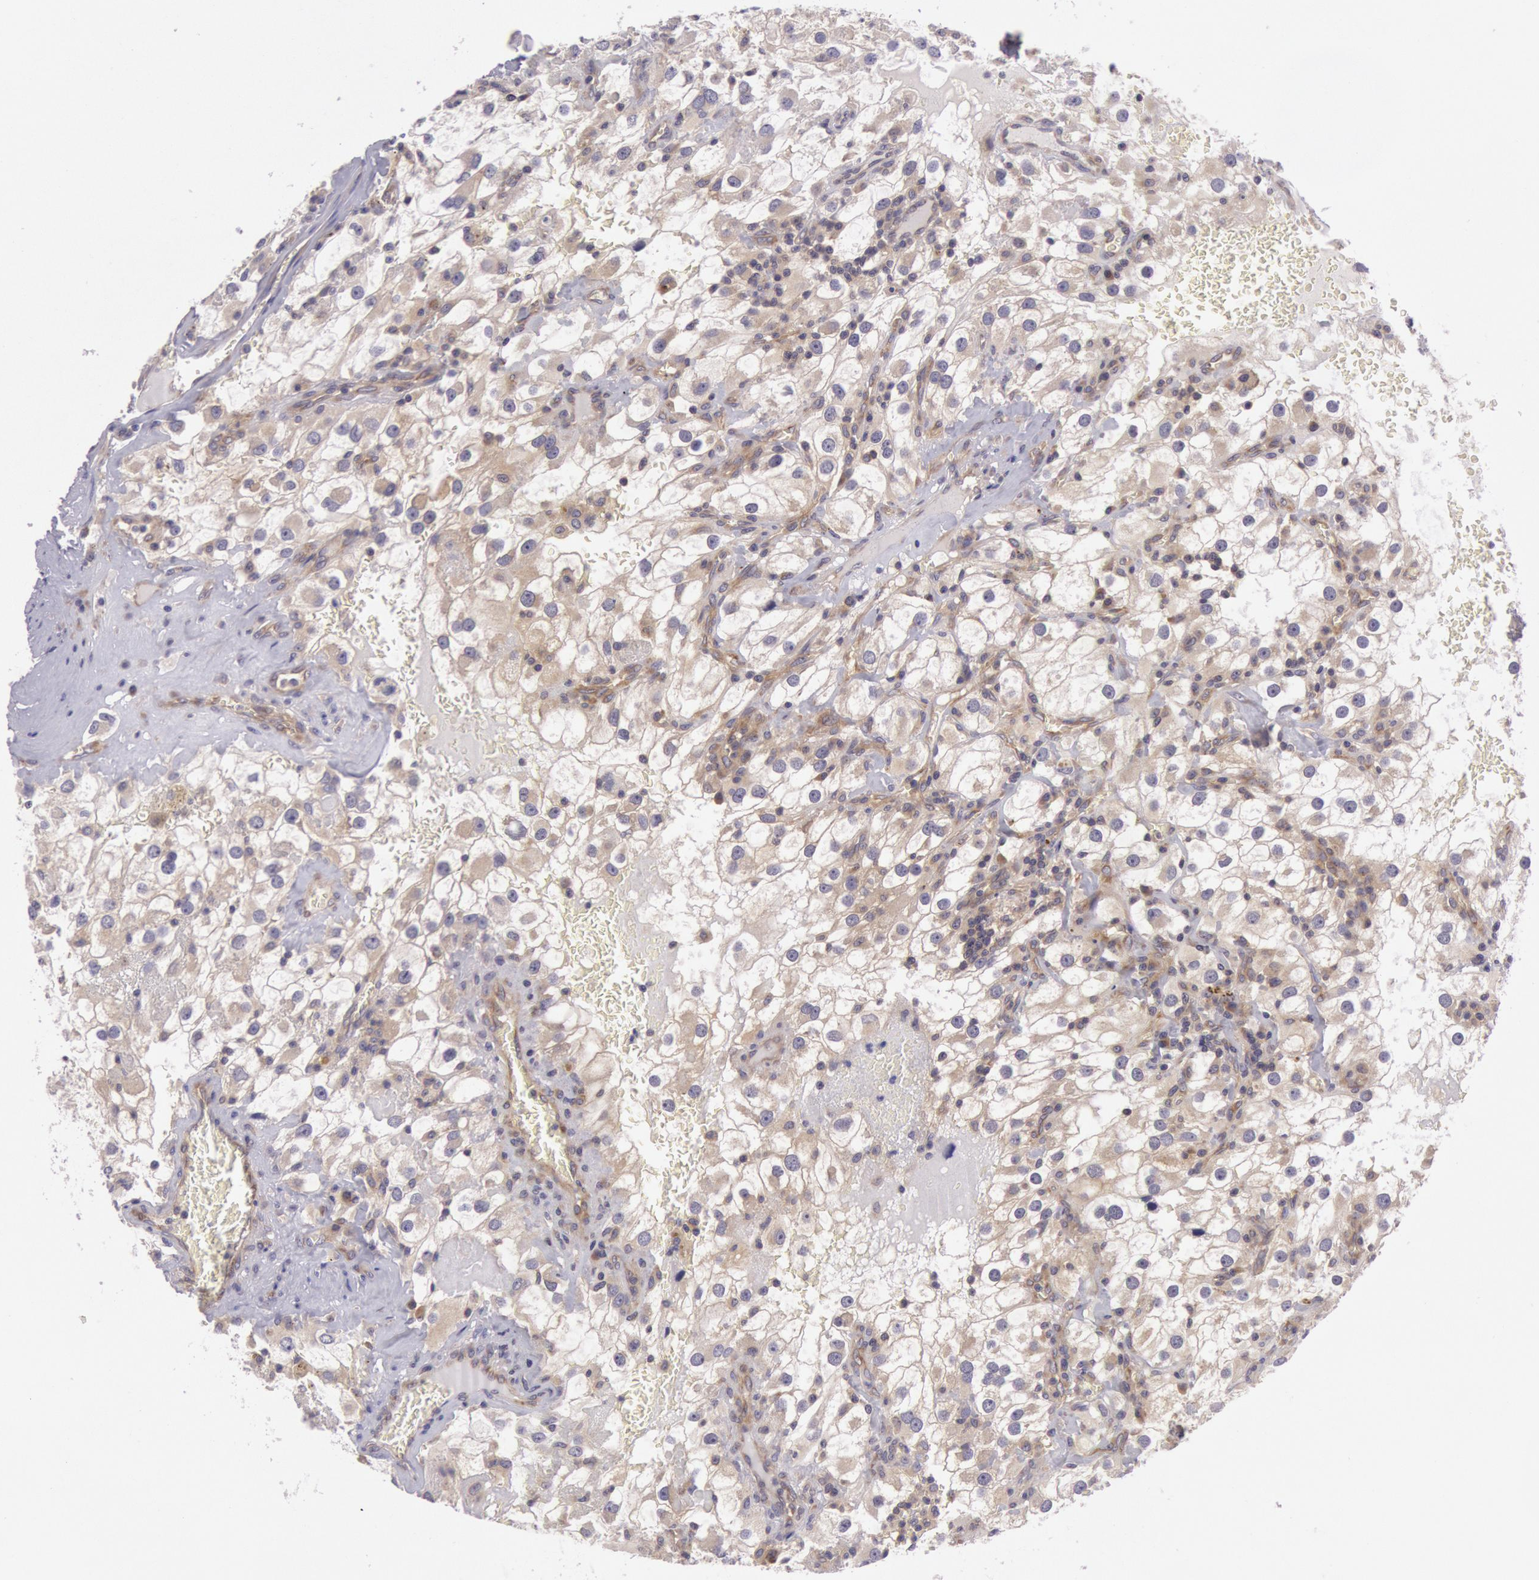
{"staining": {"intensity": "weak", "quantity": "25%-75%", "location": "cytoplasmic/membranous"}, "tissue": "renal cancer", "cell_type": "Tumor cells", "image_type": "cancer", "snomed": [{"axis": "morphology", "description": "Adenocarcinoma, NOS"}, {"axis": "topography", "description": "Kidney"}], "caption": "This is a photomicrograph of immunohistochemistry (IHC) staining of renal cancer, which shows weak staining in the cytoplasmic/membranous of tumor cells.", "gene": "CHUK", "patient": {"sex": "female", "age": 52}}